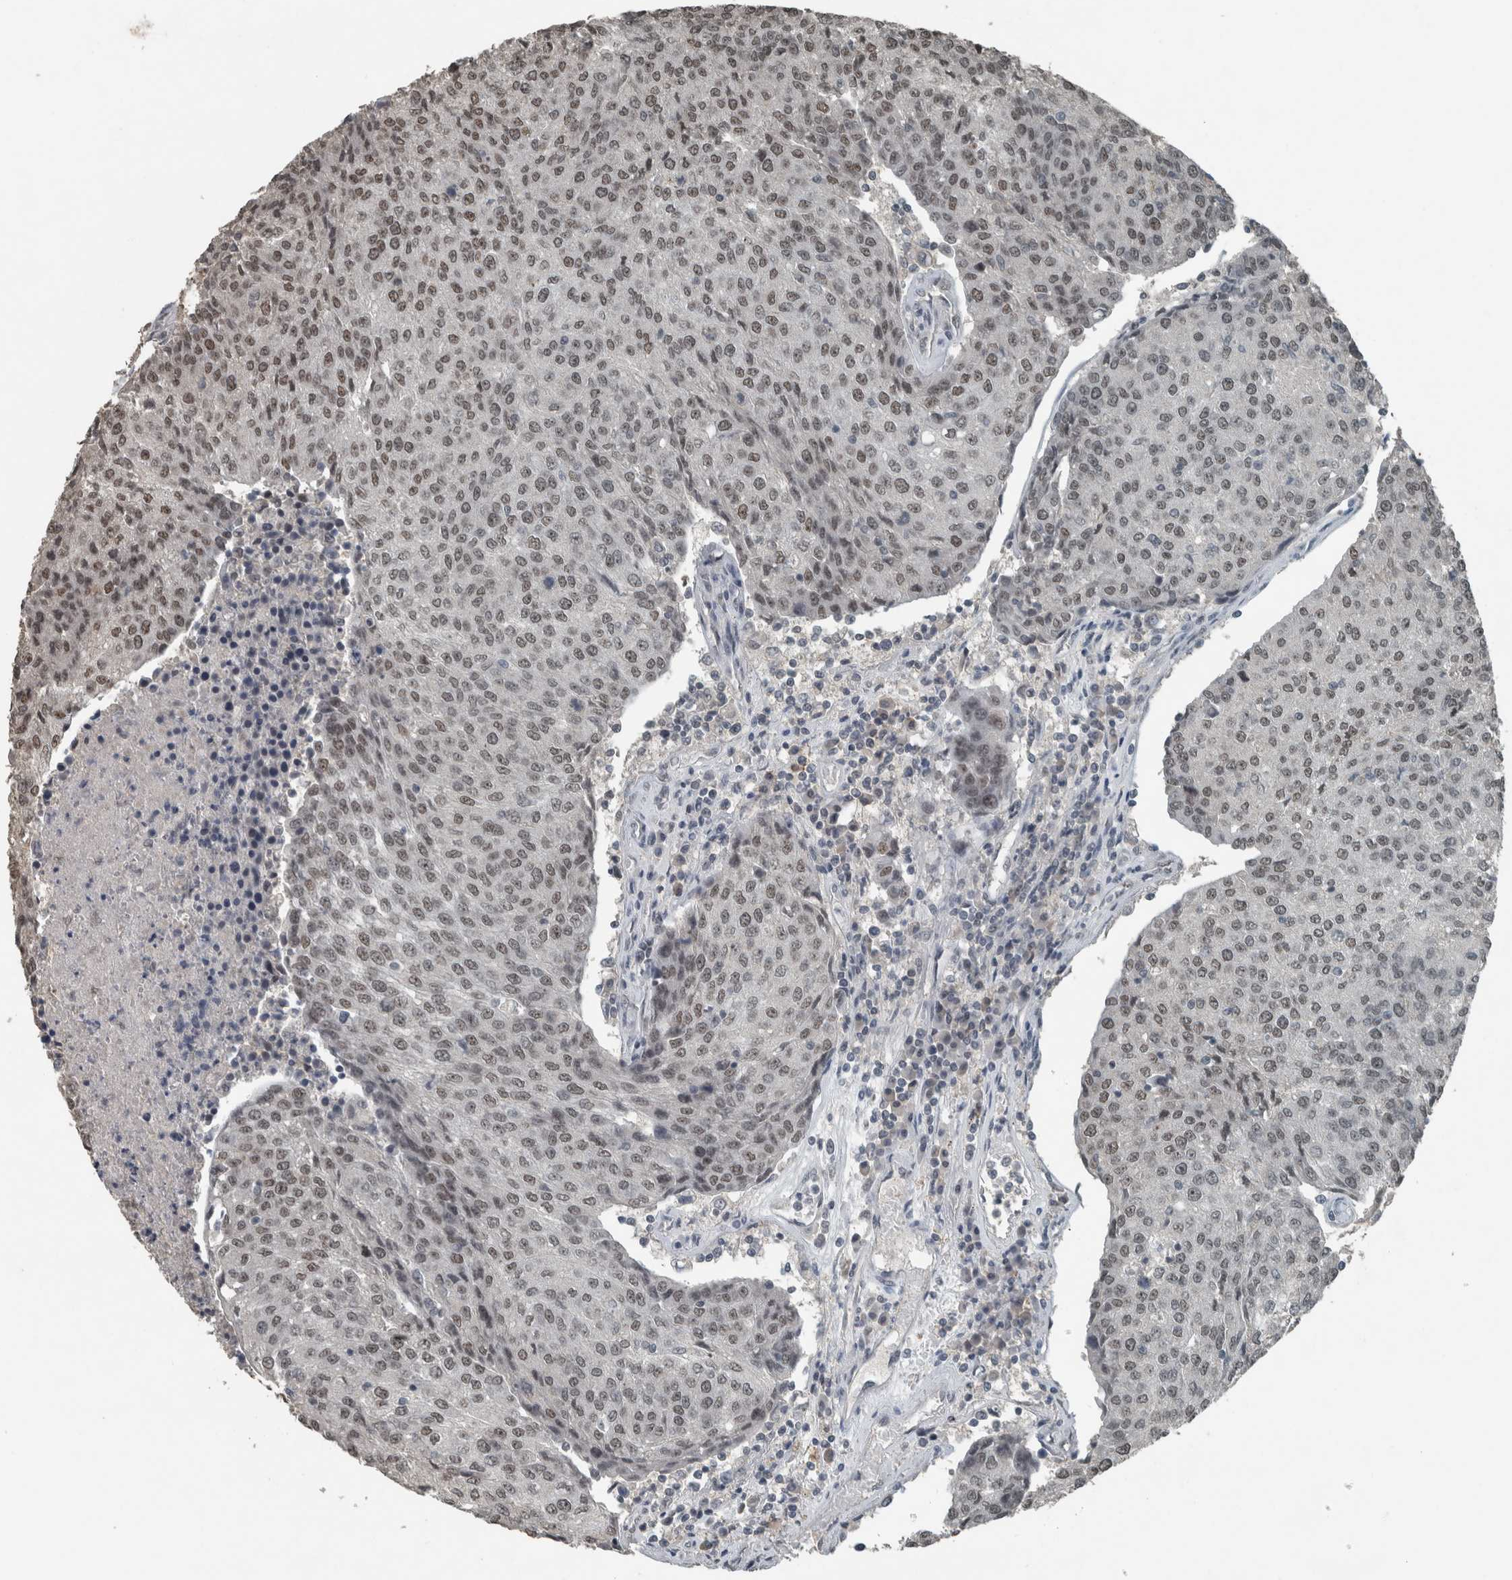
{"staining": {"intensity": "weak", "quantity": ">75%", "location": "nuclear"}, "tissue": "urothelial cancer", "cell_type": "Tumor cells", "image_type": "cancer", "snomed": [{"axis": "morphology", "description": "Urothelial carcinoma, High grade"}, {"axis": "topography", "description": "Urinary bladder"}], "caption": "Protein staining of urothelial carcinoma (high-grade) tissue exhibits weak nuclear staining in approximately >75% of tumor cells.", "gene": "ZNF24", "patient": {"sex": "female", "age": 85}}